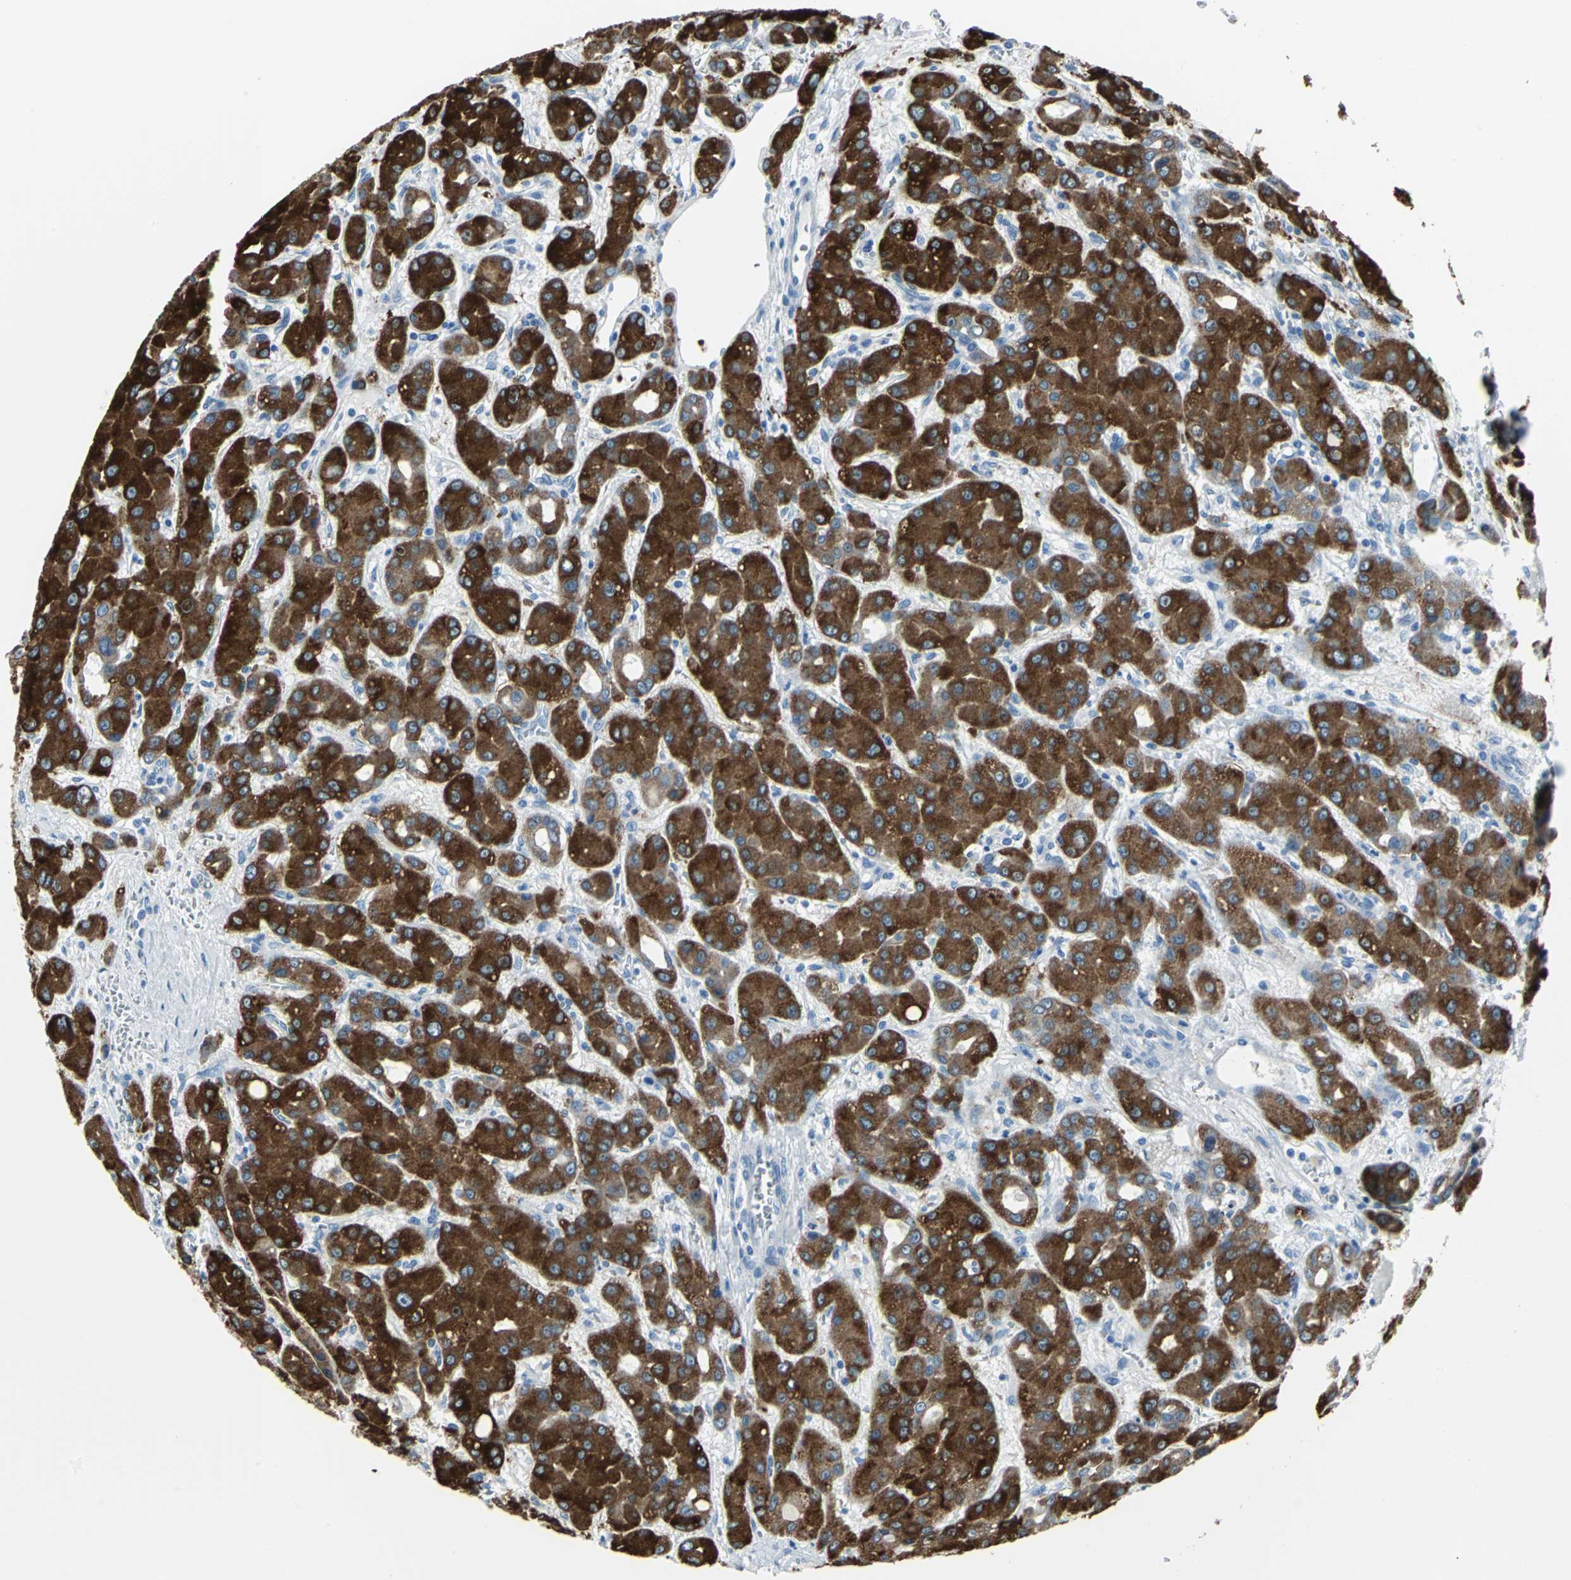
{"staining": {"intensity": "strong", "quantity": ">75%", "location": "cytoplasmic/membranous"}, "tissue": "liver cancer", "cell_type": "Tumor cells", "image_type": "cancer", "snomed": [{"axis": "morphology", "description": "Carcinoma, Hepatocellular, NOS"}, {"axis": "topography", "description": "Liver"}], "caption": "This photomicrograph reveals immunohistochemistry (IHC) staining of liver cancer (hepatocellular carcinoma), with high strong cytoplasmic/membranous expression in approximately >75% of tumor cells.", "gene": "CYB5A", "patient": {"sex": "male", "age": 55}}